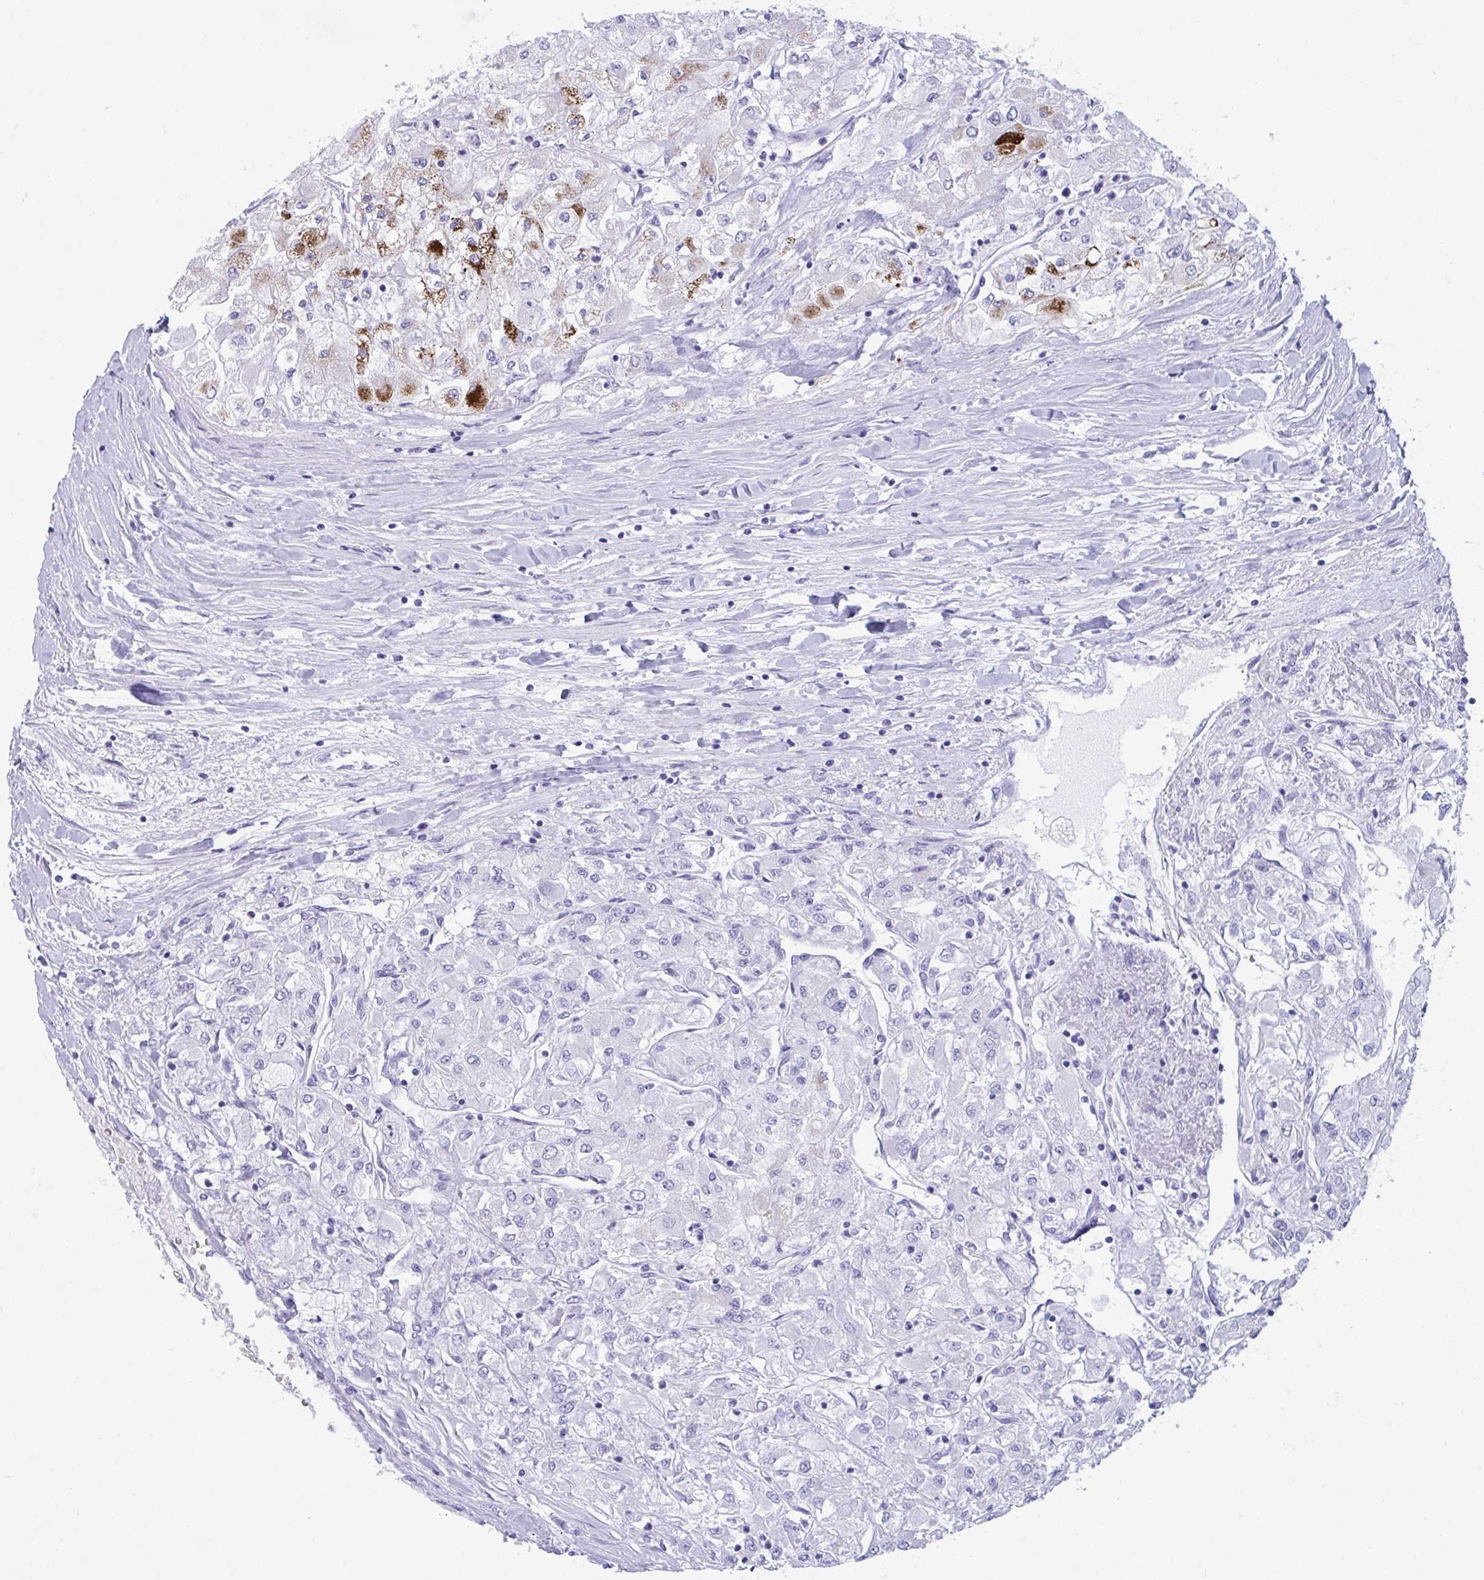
{"staining": {"intensity": "moderate", "quantity": "25%-75%", "location": "cytoplasmic/membranous"}, "tissue": "renal cancer", "cell_type": "Tumor cells", "image_type": "cancer", "snomed": [{"axis": "morphology", "description": "Adenocarcinoma, NOS"}, {"axis": "topography", "description": "Kidney"}], "caption": "Renal cancer (adenocarcinoma) stained with DAB (3,3'-diaminobenzidine) IHC exhibits medium levels of moderate cytoplasmic/membranous positivity in approximately 25%-75% of tumor cells. The protein is shown in brown color, while the nuclei are stained blue.", "gene": "TTC30B", "patient": {"sex": "male", "age": 80}}